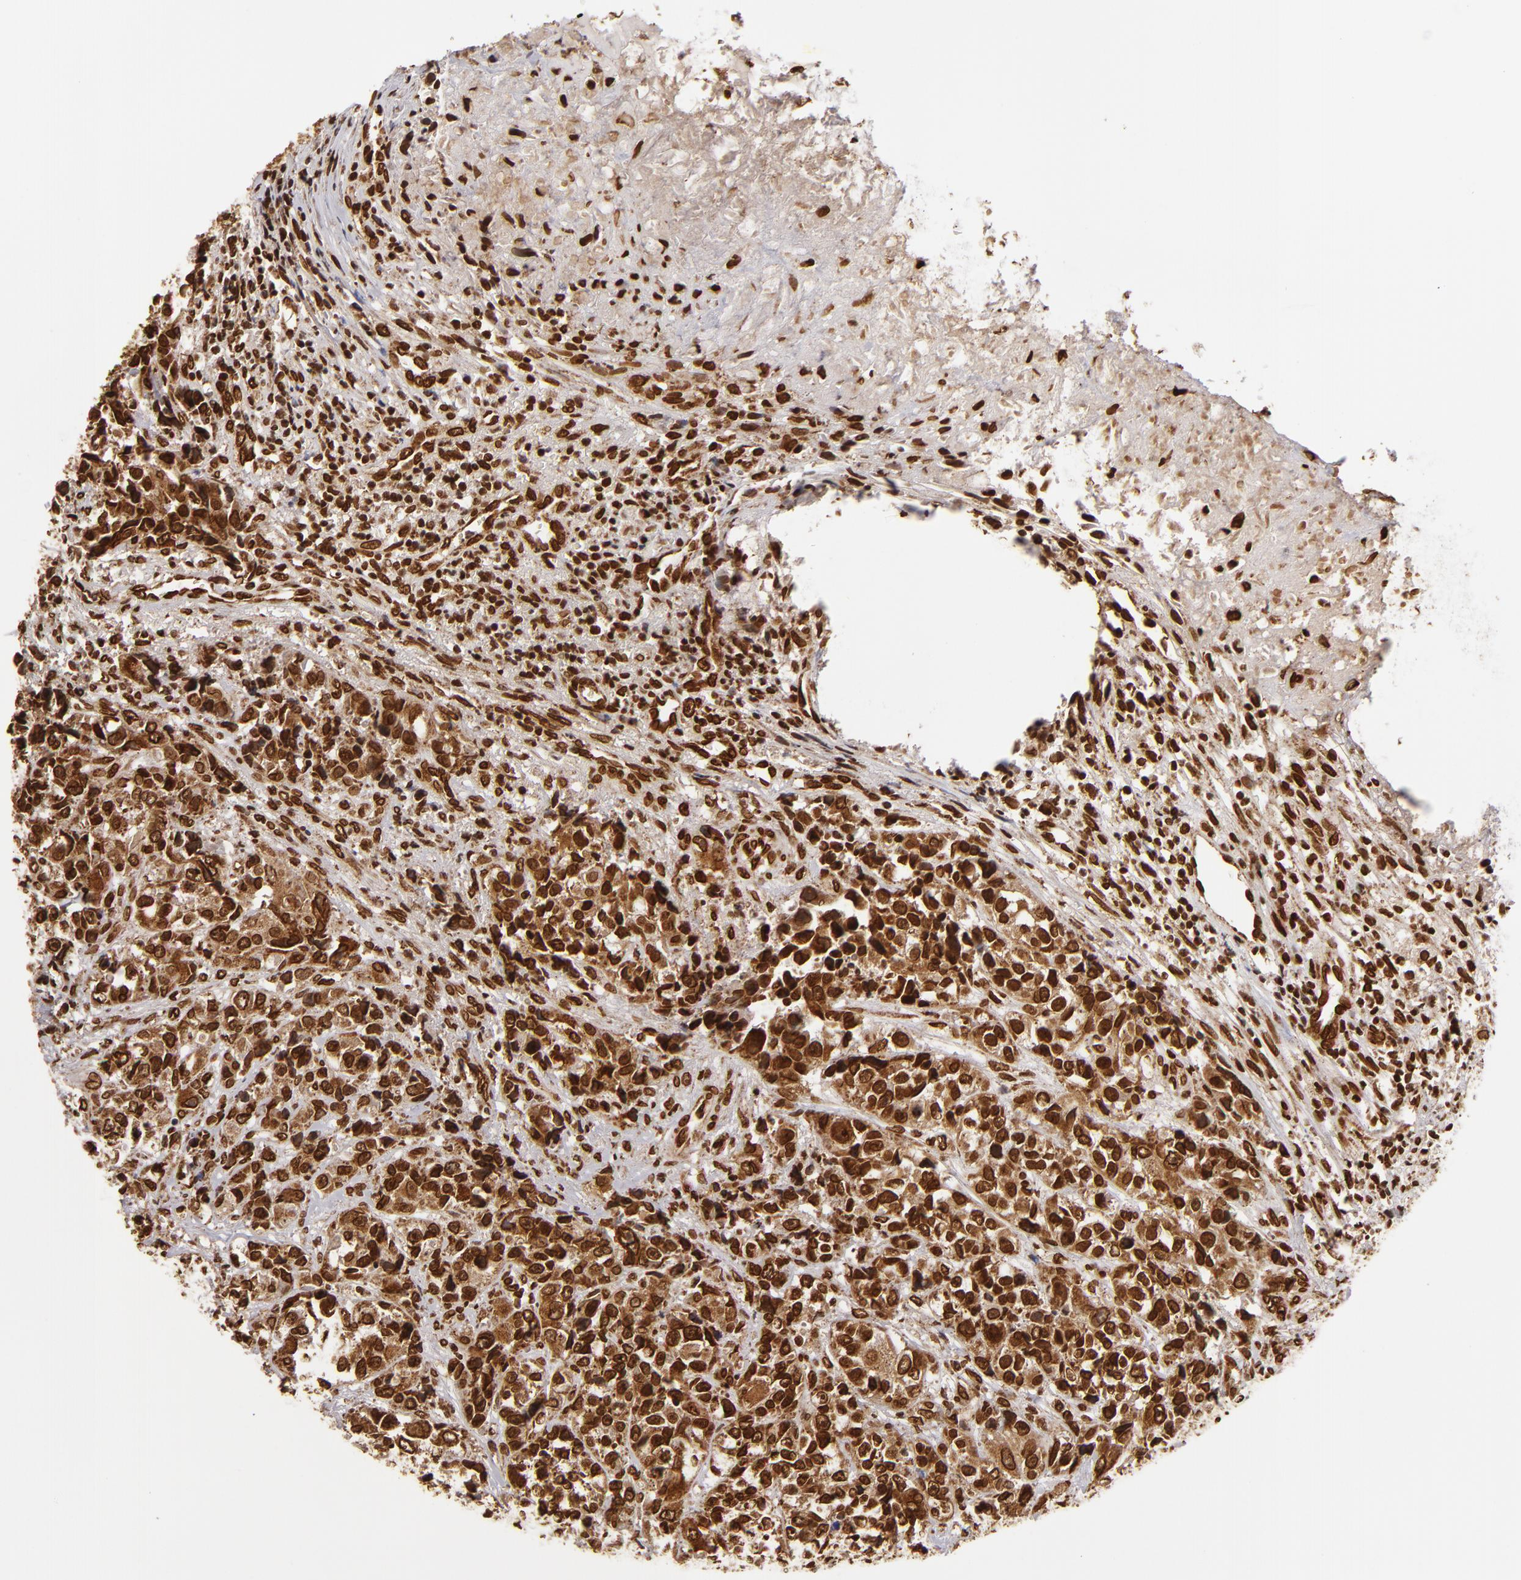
{"staining": {"intensity": "strong", "quantity": ">75%", "location": "cytoplasmic/membranous,nuclear"}, "tissue": "urothelial cancer", "cell_type": "Tumor cells", "image_type": "cancer", "snomed": [{"axis": "morphology", "description": "Urothelial carcinoma, High grade"}, {"axis": "topography", "description": "Urinary bladder"}], "caption": "Approximately >75% of tumor cells in urothelial cancer reveal strong cytoplasmic/membranous and nuclear protein positivity as visualized by brown immunohistochemical staining.", "gene": "CUL3", "patient": {"sex": "female", "age": 81}}